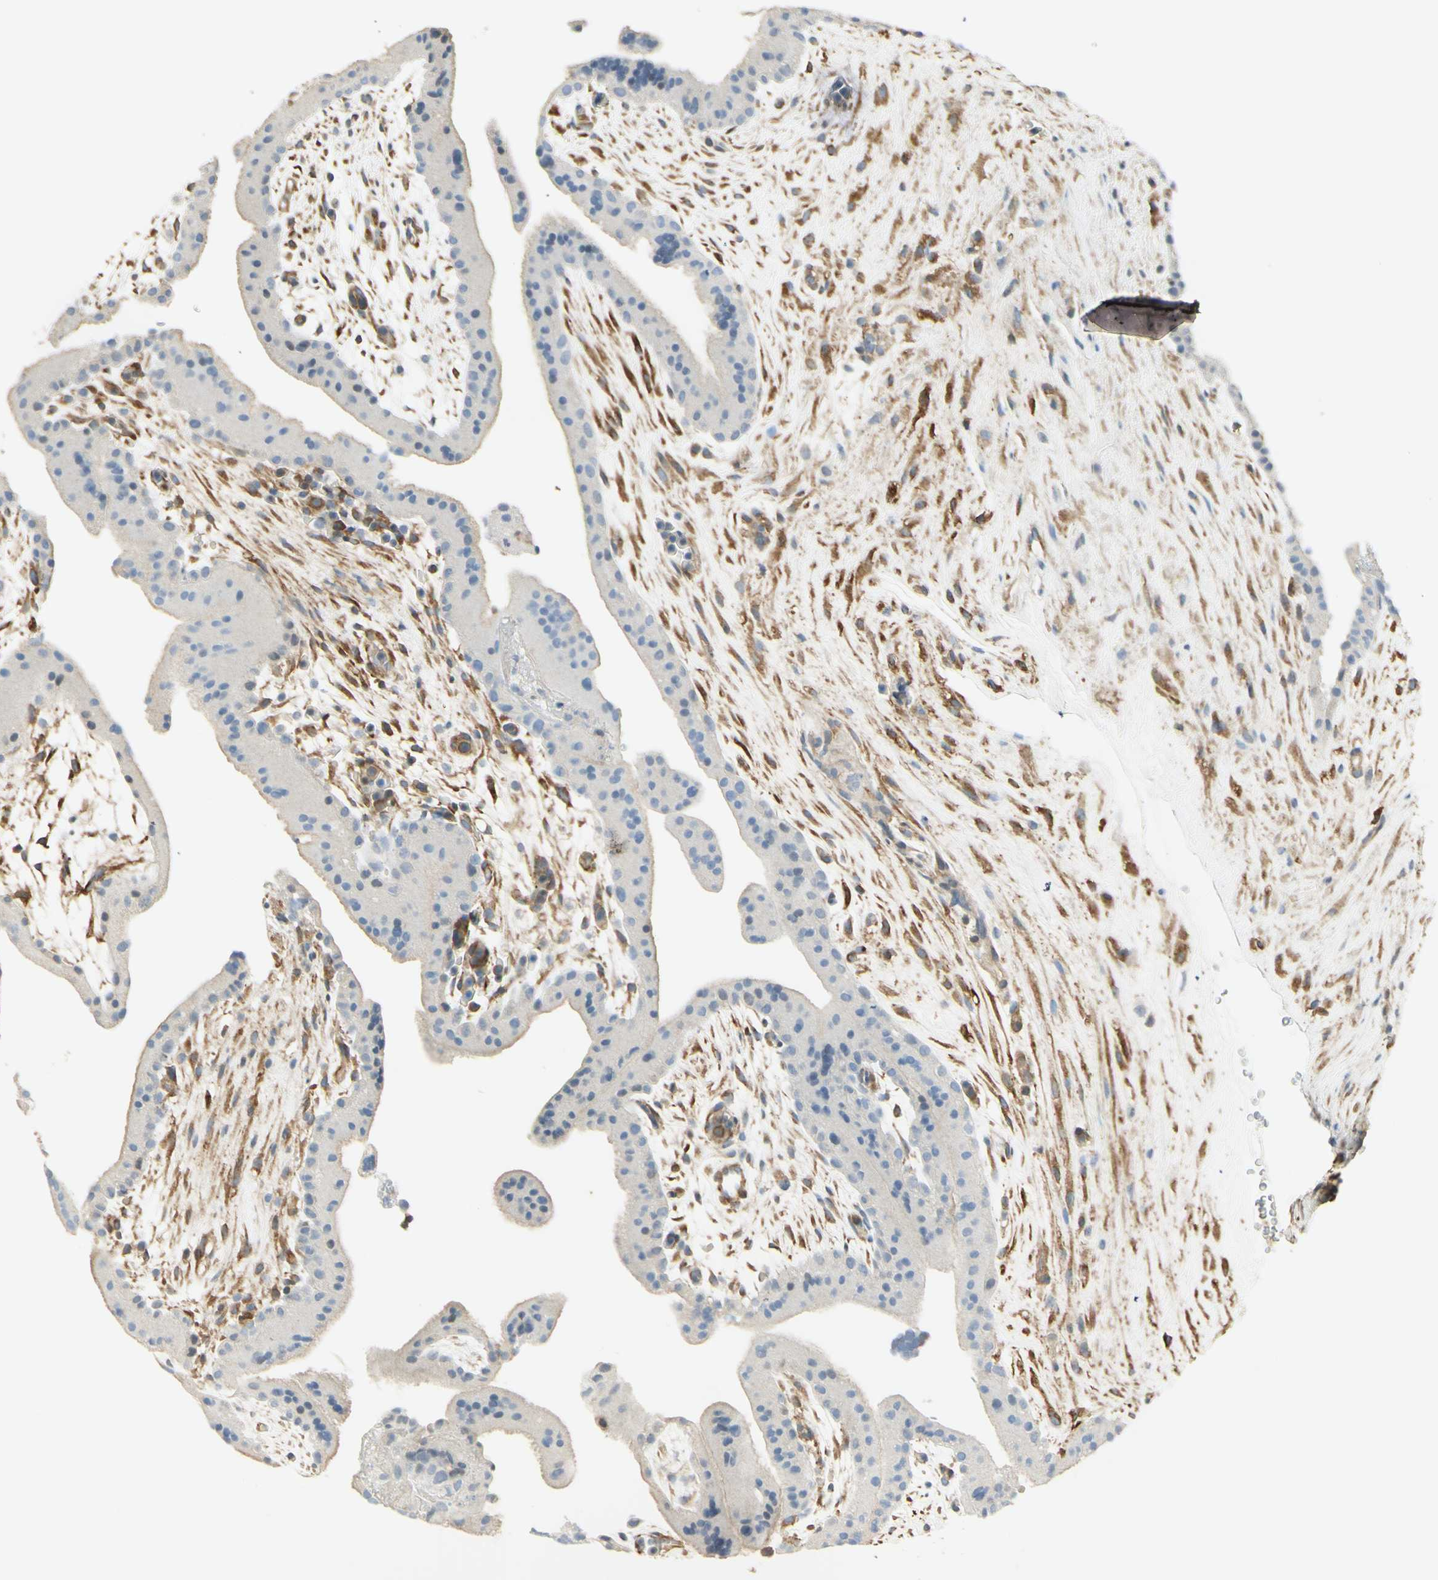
{"staining": {"intensity": "negative", "quantity": "none", "location": "none"}, "tissue": "placenta", "cell_type": "Decidual cells", "image_type": "normal", "snomed": [{"axis": "morphology", "description": "Normal tissue, NOS"}, {"axis": "topography", "description": "Placenta"}], "caption": "Immunohistochemical staining of normal human placenta demonstrates no significant positivity in decidual cells.", "gene": "MAP1B", "patient": {"sex": "female", "age": 19}}